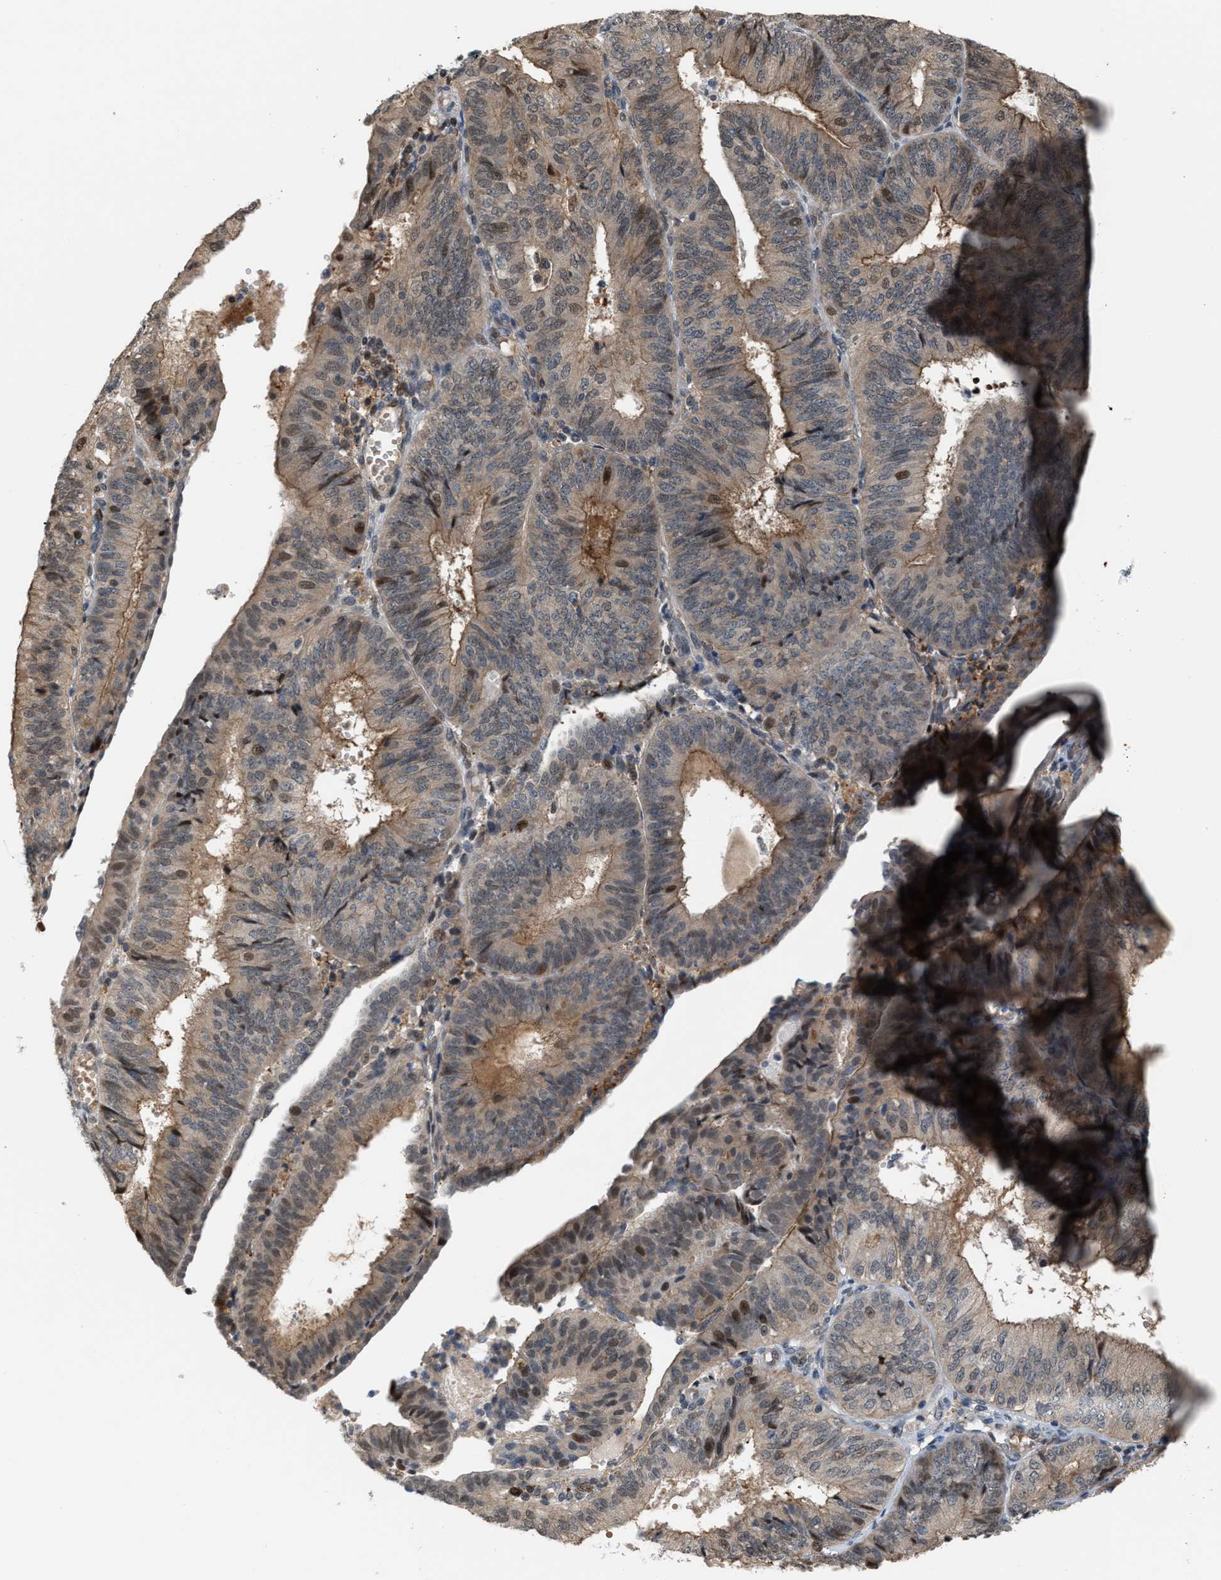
{"staining": {"intensity": "weak", "quantity": ">75%", "location": "cytoplasmic/membranous,nuclear"}, "tissue": "endometrial cancer", "cell_type": "Tumor cells", "image_type": "cancer", "snomed": [{"axis": "morphology", "description": "Adenocarcinoma, NOS"}, {"axis": "topography", "description": "Endometrium"}], "caption": "Immunohistochemical staining of endometrial adenocarcinoma exhibits low levels of weak cytoplasmic/membranous and nuclear staining in about >75% of tumor cells.", "gene": "RFFL", "patient": {"sex": "female", "age": 58}}